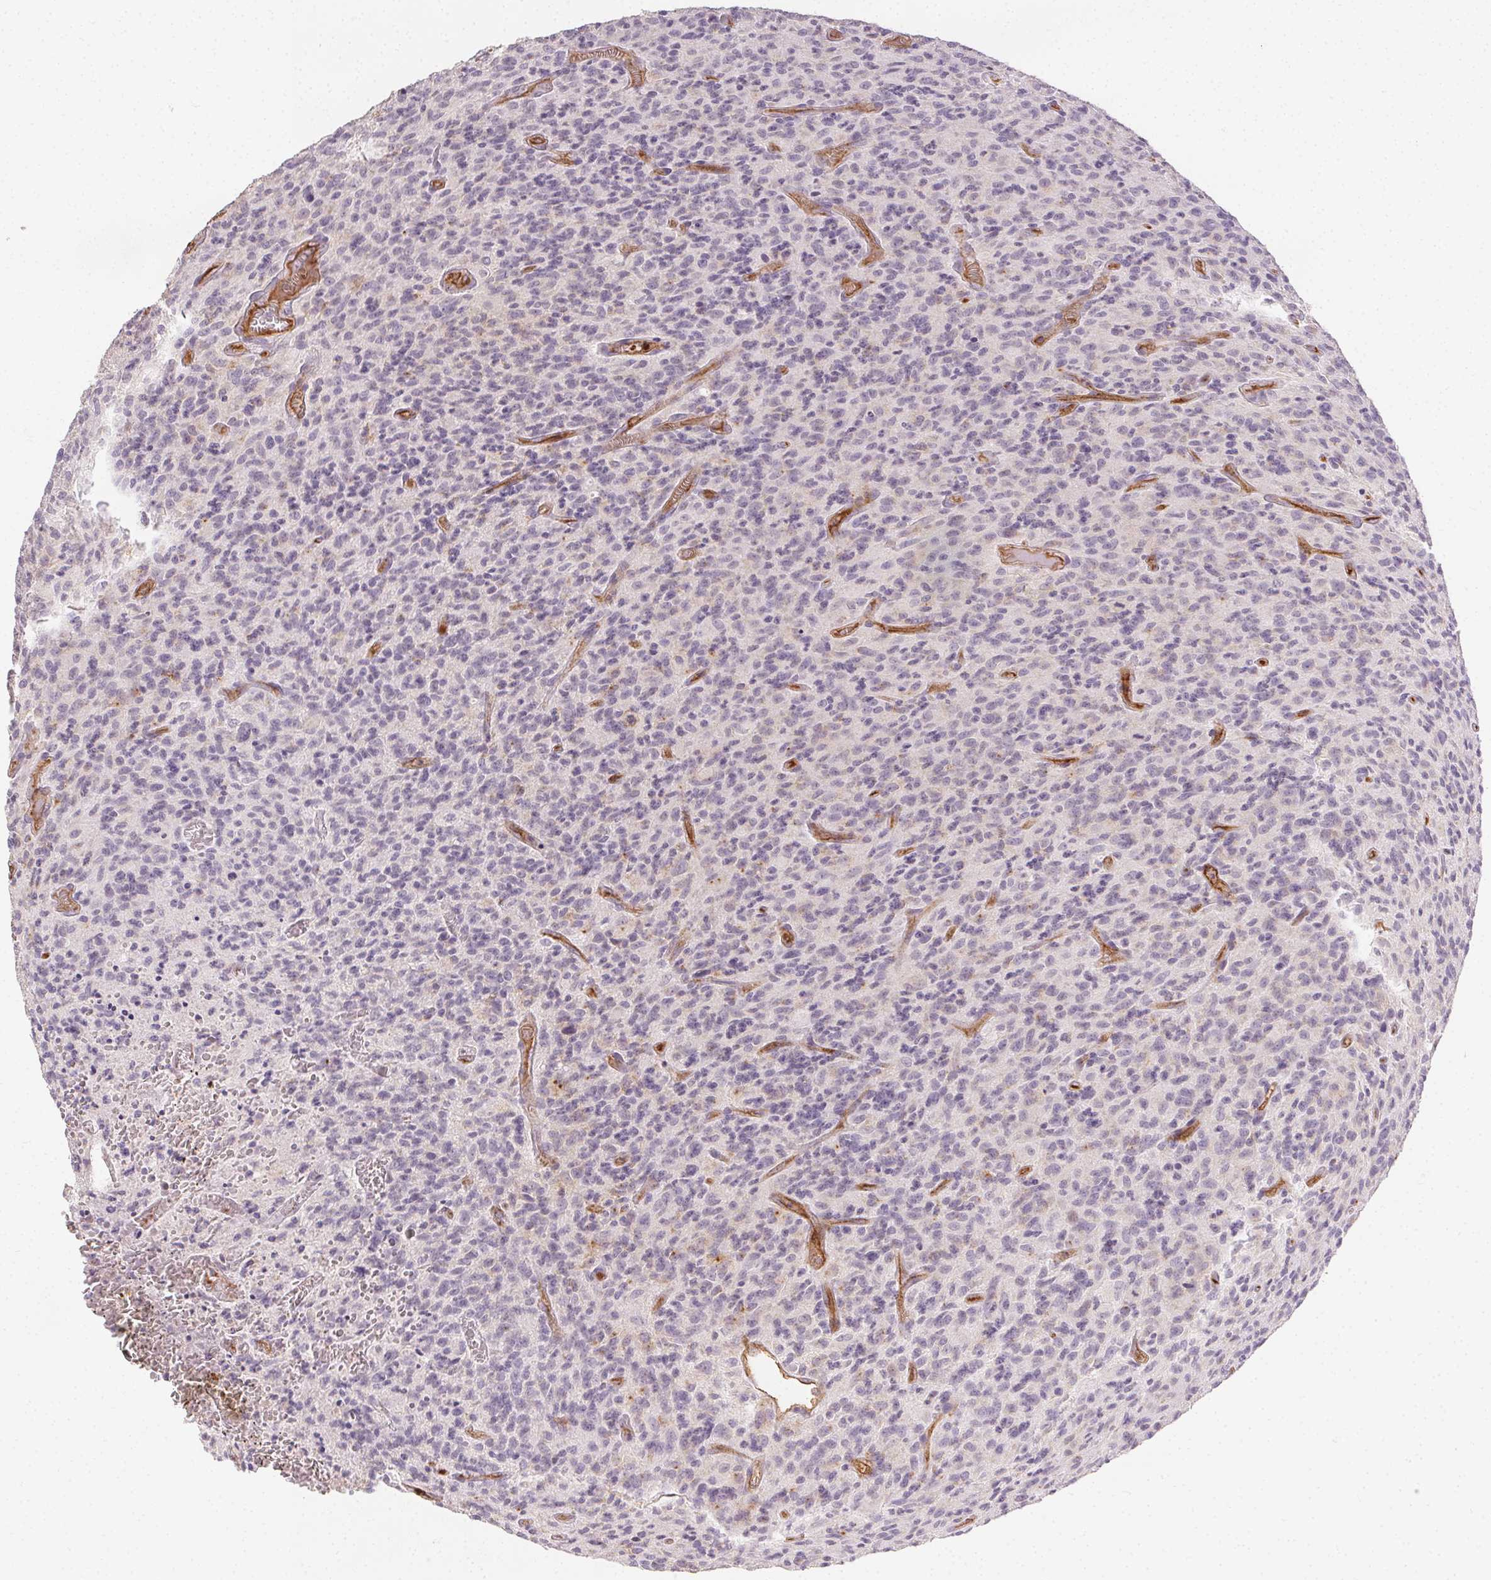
{"staining": {"intensity": "negative", "quantity": "none", "location": "none"}, "tissue": "glioma", "cell_type": "Tumor cells", "image_type": "cancer", "snomed": [{"axis": "morphology", "description": "Glioma, malignant, High grade"}, {"axis": "topography", "description": "Brain"}], "caption": "High power microscopy micrograph of an immunohistochemistry micrograph of glioma, revealing no significant staining in tumor cells.", "gene": "PODXL", "patient": {"sex": "male", "age": 76}}